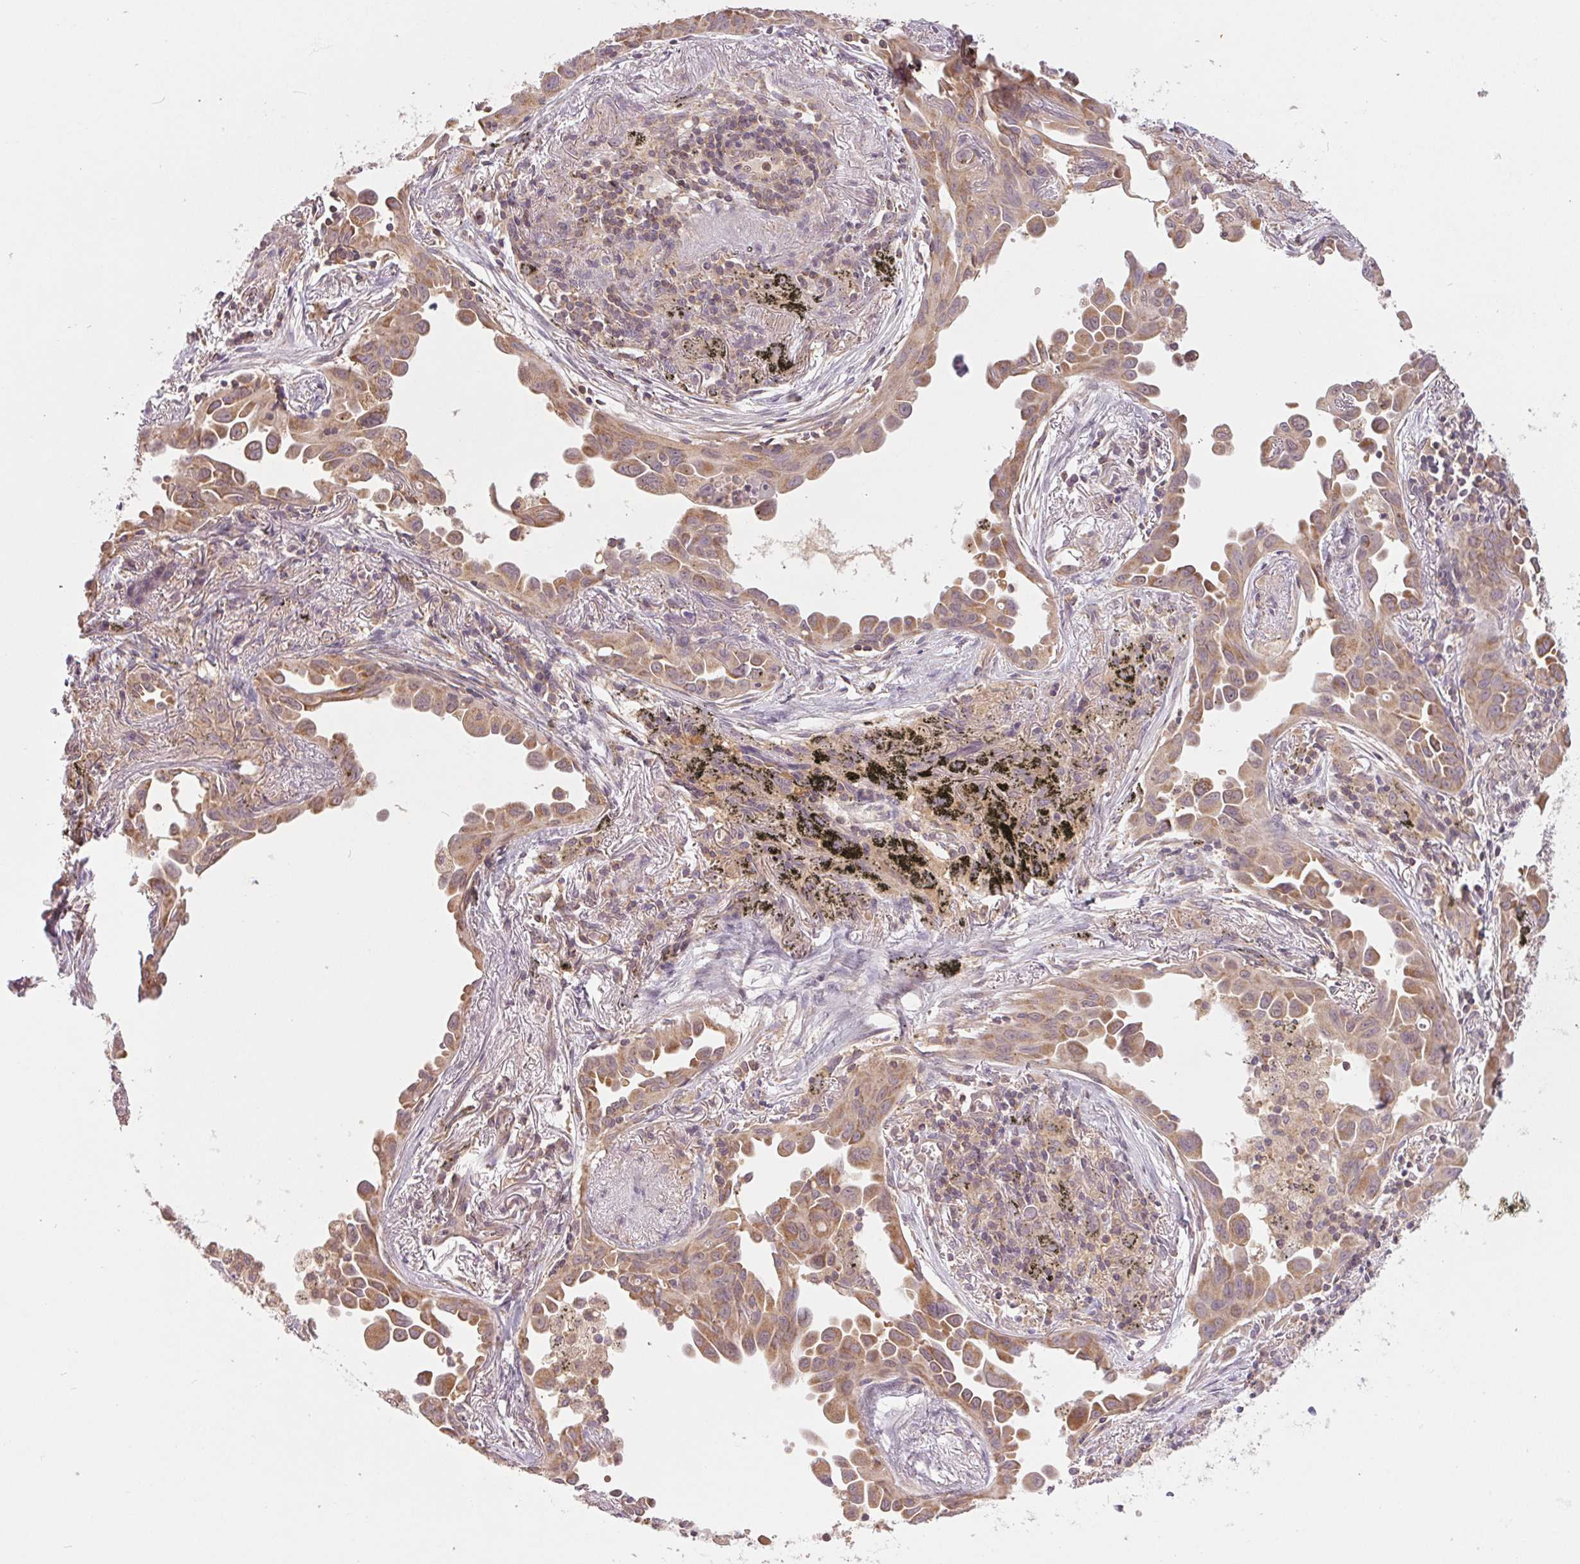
{"staining": {"intensity": "moderate", "quantity": ">75%", "location": "cytoplasmic/membranous"}, "tissue": "lung cancer", "cell_type": "Tumor cells", "image_type": "cancer", "snomed": [{"axis": "morphology", "description": "Adenocarcinoma, NOS"}, {"axis": "topography", "description": "Lung"}], "caption": "Brown immunohistochemical staining in human lung cancer (adenocarcinoma) shows moderate cytoplasmic/membranous staining in about >75% of tumor cells.", "gene": "MAP3K5", "patient": {"sex": "male", "age": 68}}